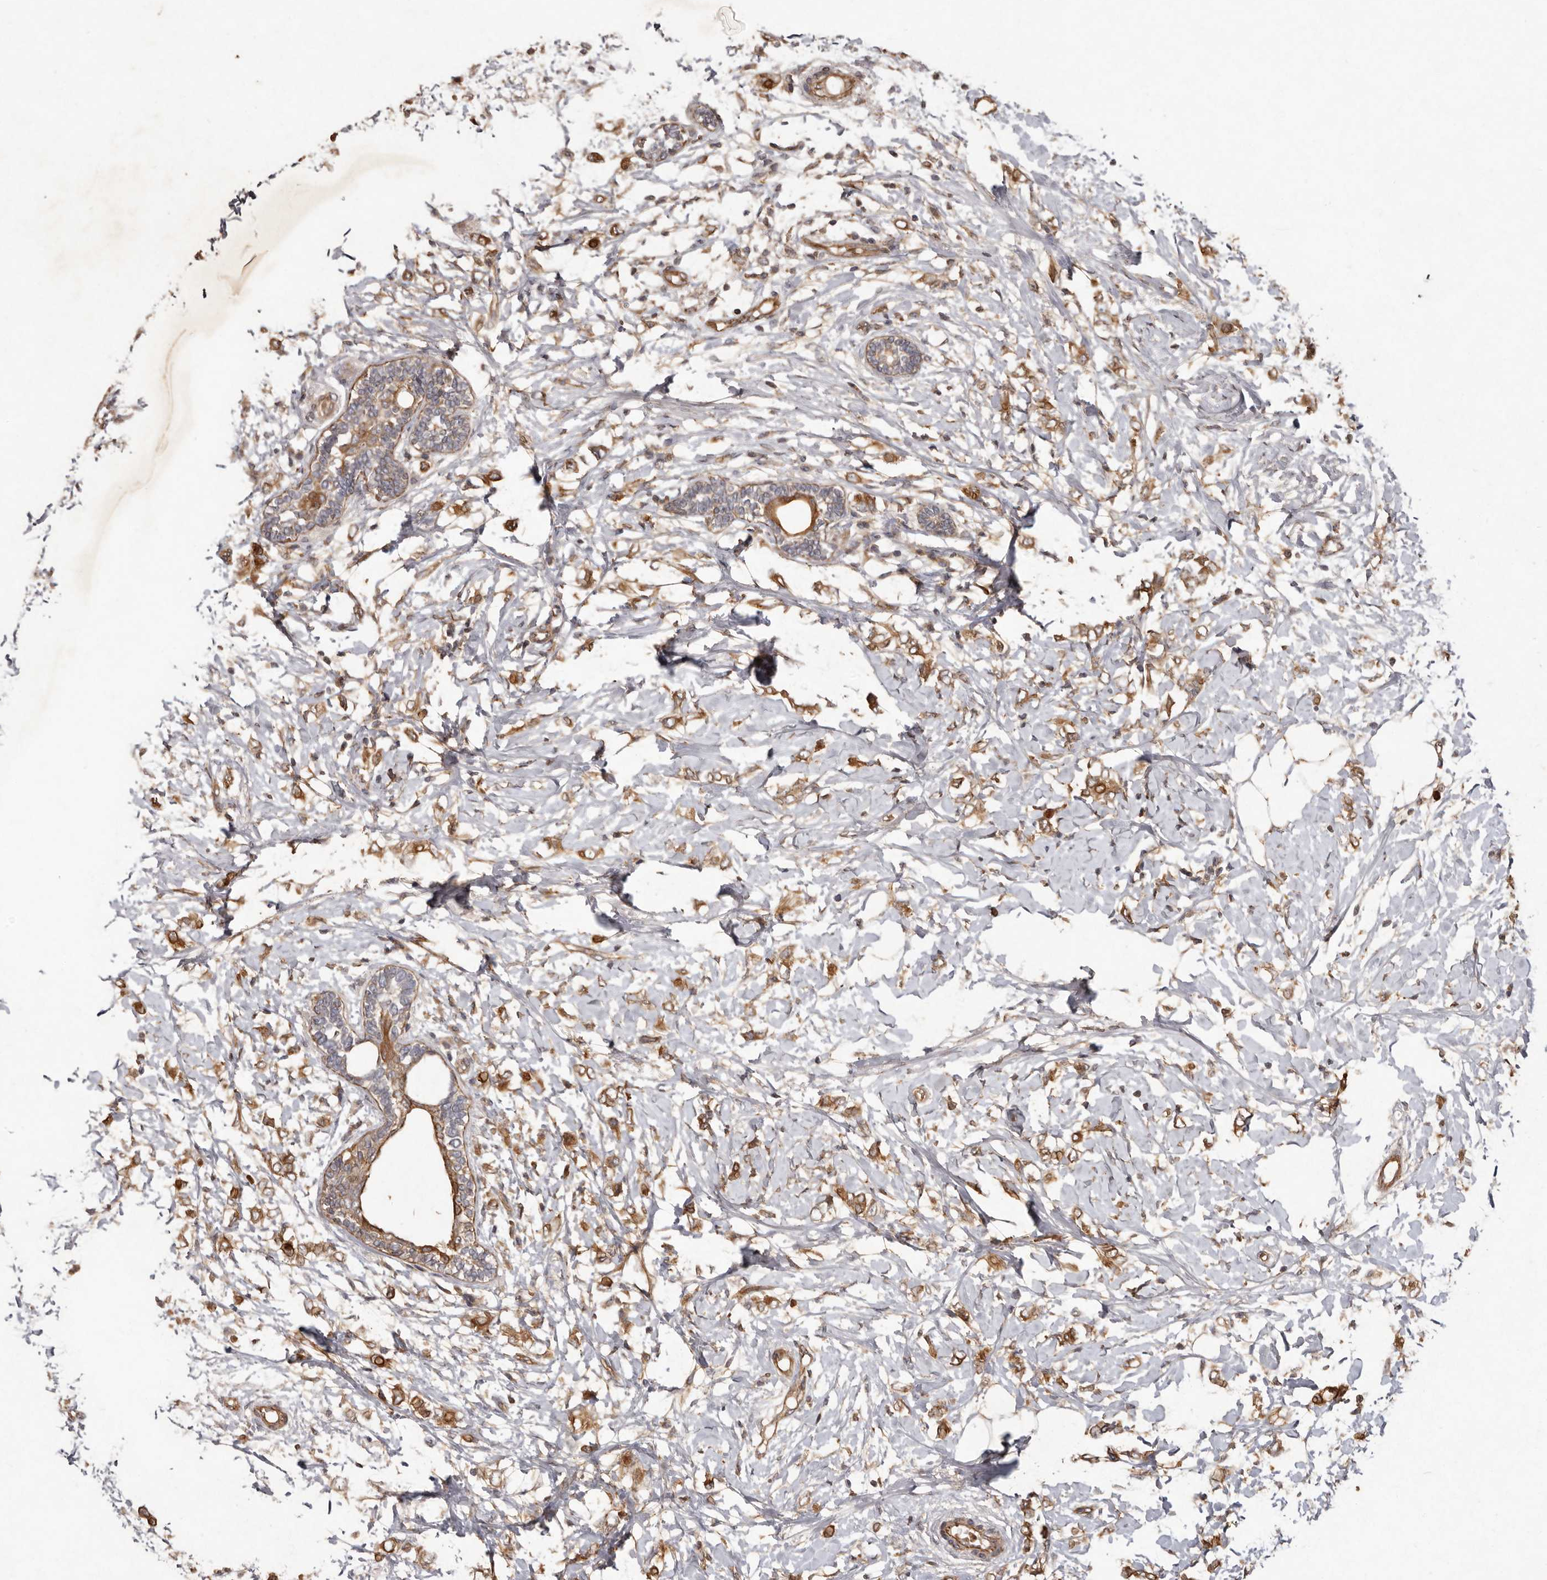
{"staining": {"intensity": "moderate", "quantity": ">75%", "location": "cytoplasmic/membranous"}, "tissue": "breast cancer", "cell_type": "Tumor cells", "image_type": "cancer", "snomed": [{"axis": "morphology", "description": "Normal tissue, NOS"}, {"axis": "morphology", "description": "Lobular carcinoma"}, {"axis": "topography", "description": "Breast"}], "caption": "A high-resolution histopathology image shows IHC staining of breast lobular carcinoma, which reveals moderate cytoplasmic/membranous staining in approximately >75% of tumor cells. (DAB (3,3'-diaminobenzidine) IHC, brown staining for protein, blue staining for nuclei).", "gene": "SEMA3A", "patient": {"sex": "female", "age": 47}}